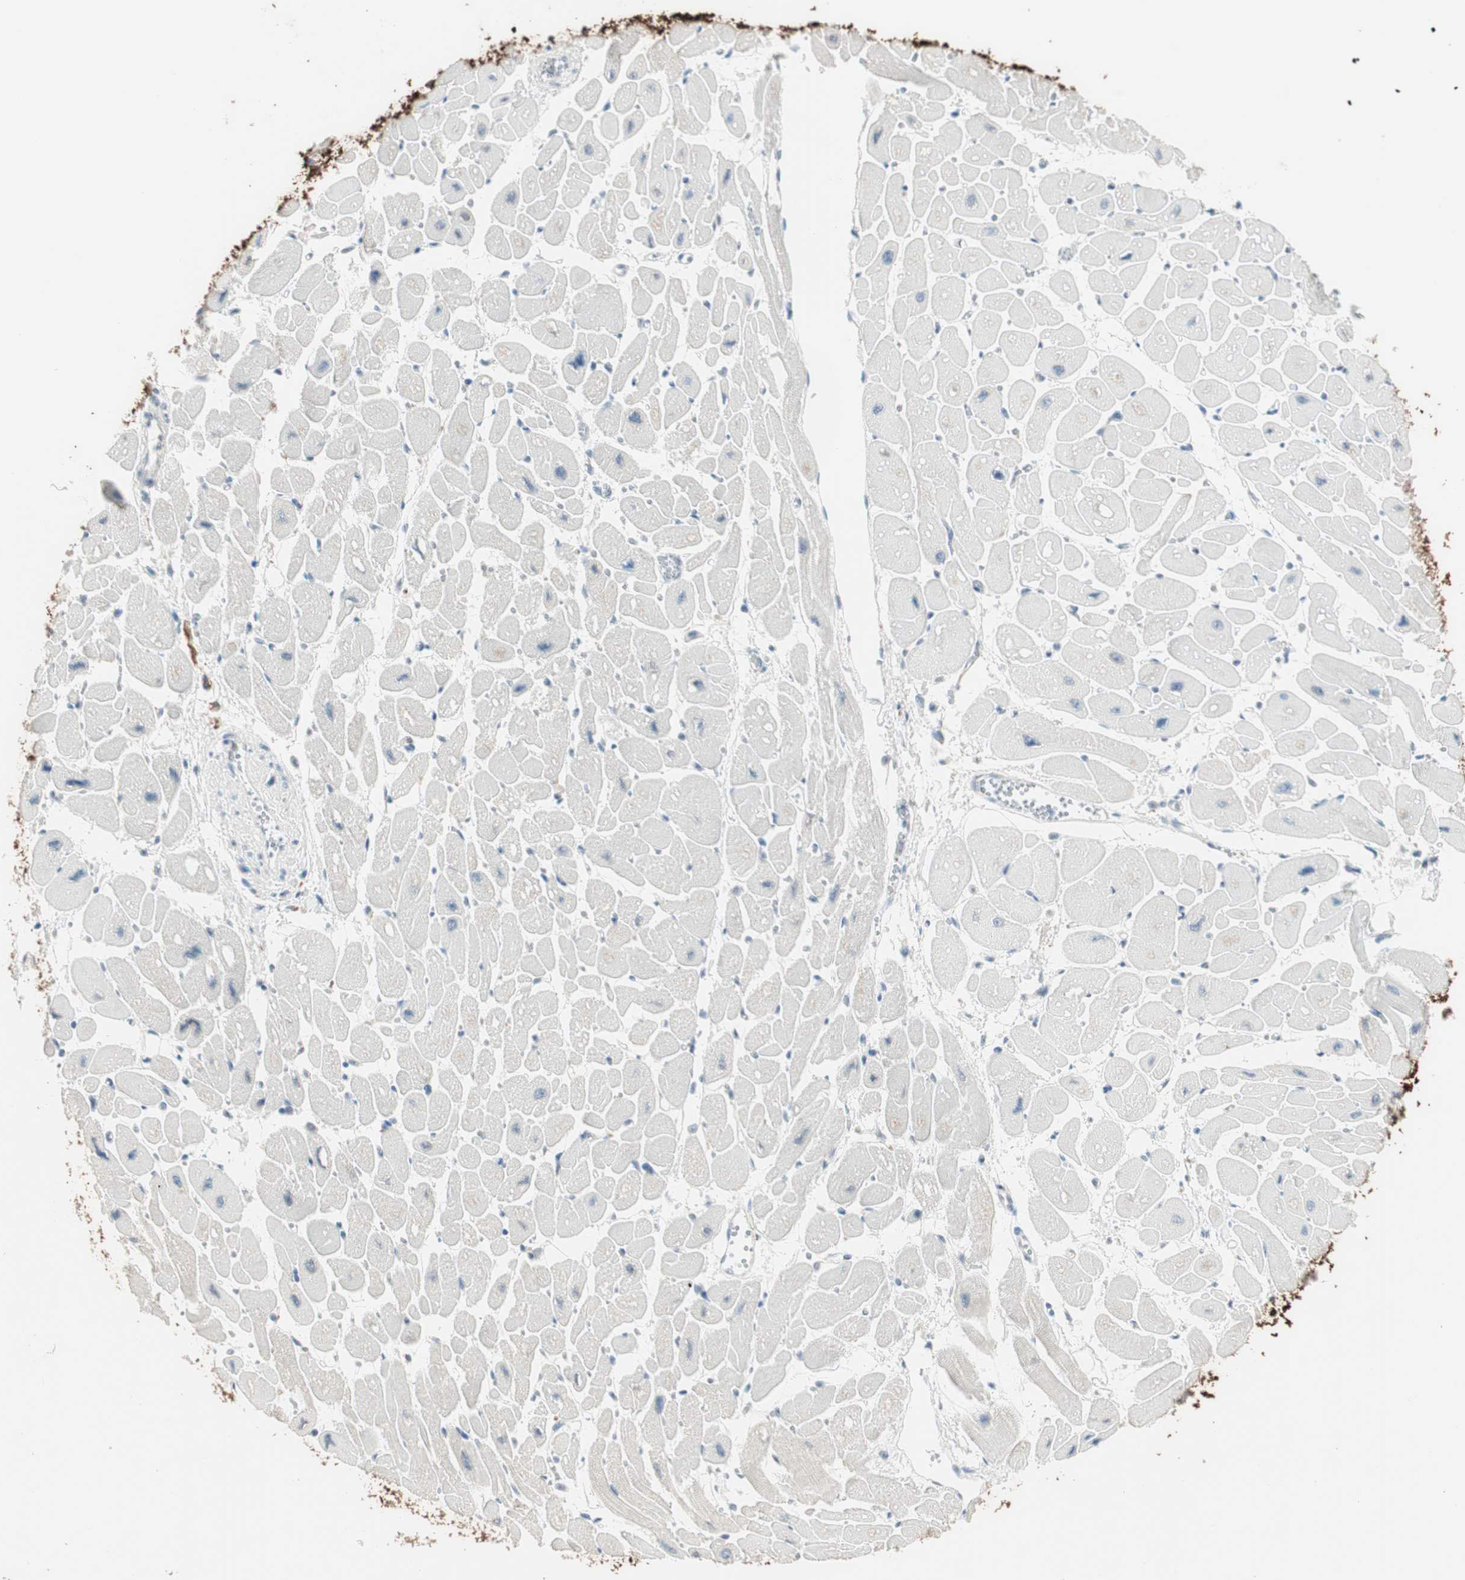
{"staining": {"intensity": "negative", "quantity": "none", "location": "none"}, "tissue": "heart muscle", "cell_type": "Cardiomyocytes", "image_type": "normal", "snomed": [{"axis": "morphology", "description": "Normal tissue, NOS"}, {"axis": "topography", "description": "Heart"}], "caption": "Histopathology image shows no protein staining in cardiomyocytes of benign heart muscle. (Brightfield microscopy of DAB IHC at high magnification).", "gene": "GNAO1", "patient": {"sex": "female", "age": 54}}